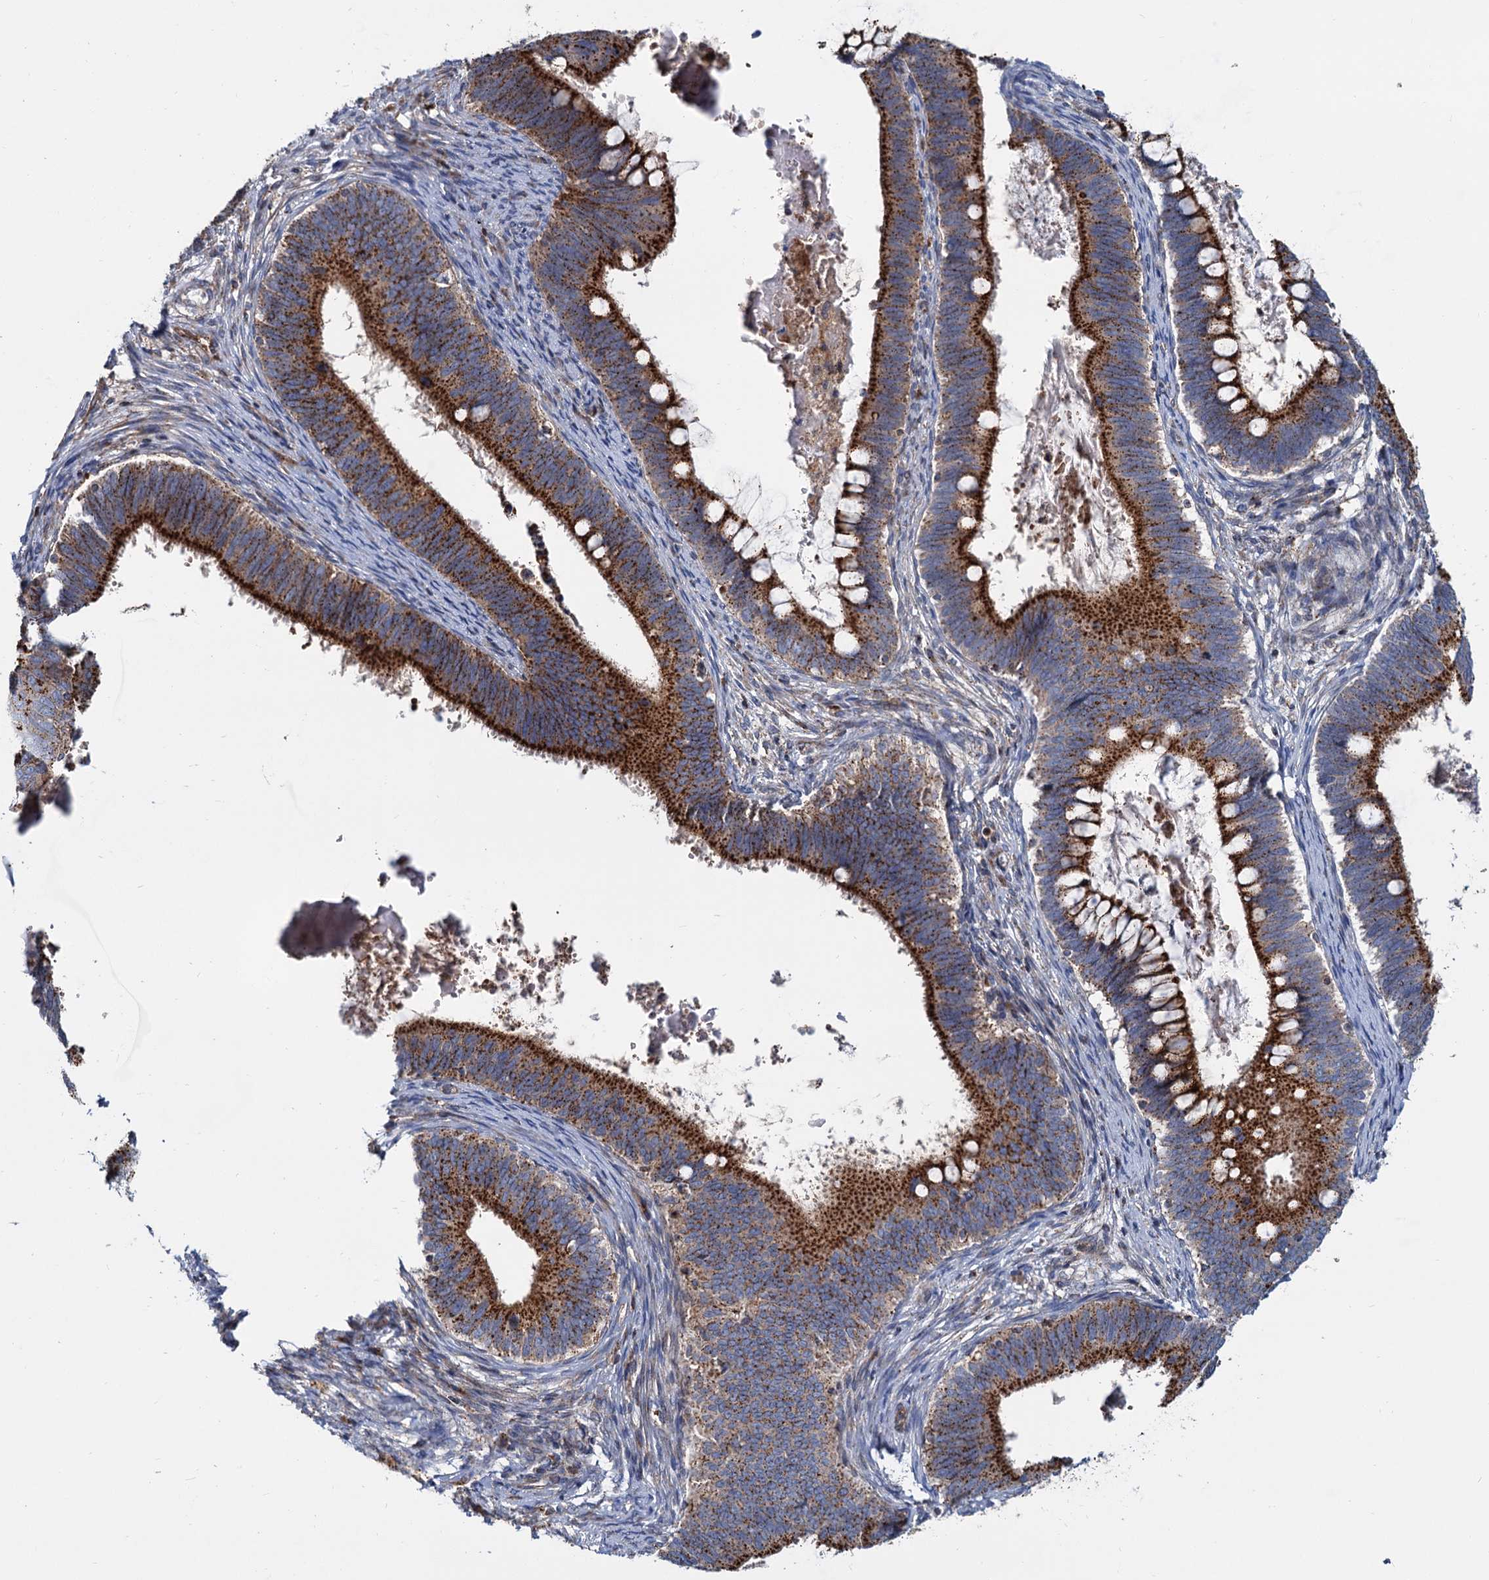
{"staining": {"intensity": "strong", "quantity": ">75%", "location": "cytoplasmic/membranous"}, "tissue": "cervical cancer", "cell_type": "Tumor cells", "image_type": "cancer", "snomed": [{"axis": "morphology", "description": "Adenocarcinoma, NOS"}, {"axis": "topography", "description": "Cervix"}], "caption": "Immunohistochemical staining of cervical cancer (adenocarcinoma) demonstrates high levels of strong cytoplasmic/membranous positivity in about >75% of tumor cells.", "gene": "PSEN1", "patient": {"sex": "female", "age": 42}}